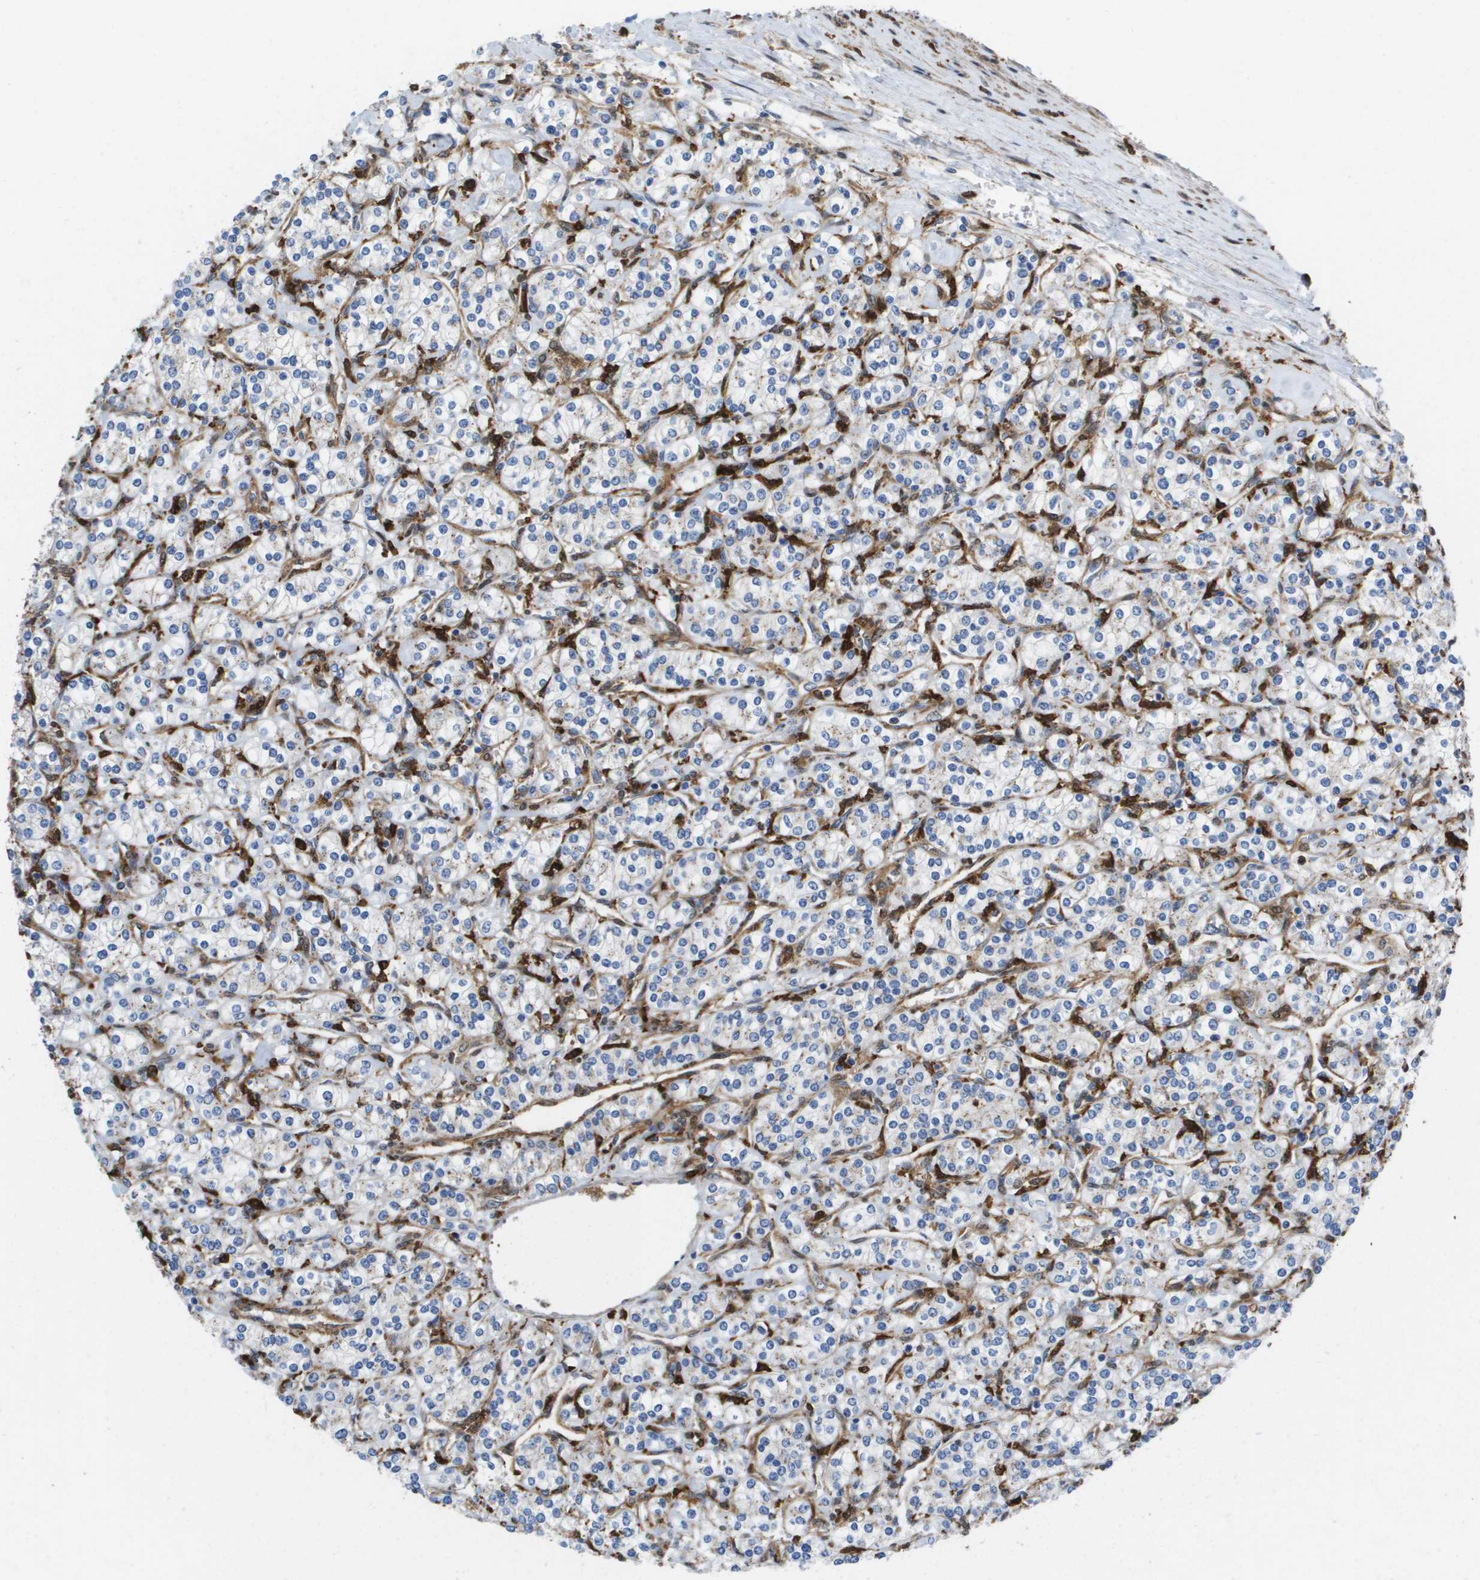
{"staining": {"intensity": "negative", "quantity": "none", "location": "none"}, "tissue": "renal cancer", "cell_type": "Tumor cells", "image_type": "cancer", "snomed": [{"axis": "morphology", "description": "Adenocarcinoma, NOS"}, {"axis": "topography", "description": "Kidney"}], "caption": "Tumor cells are negative for protein expression in human renal cancer.", "gene": "SLC37A2", "patient": {"sex": "male", "age": 77}}